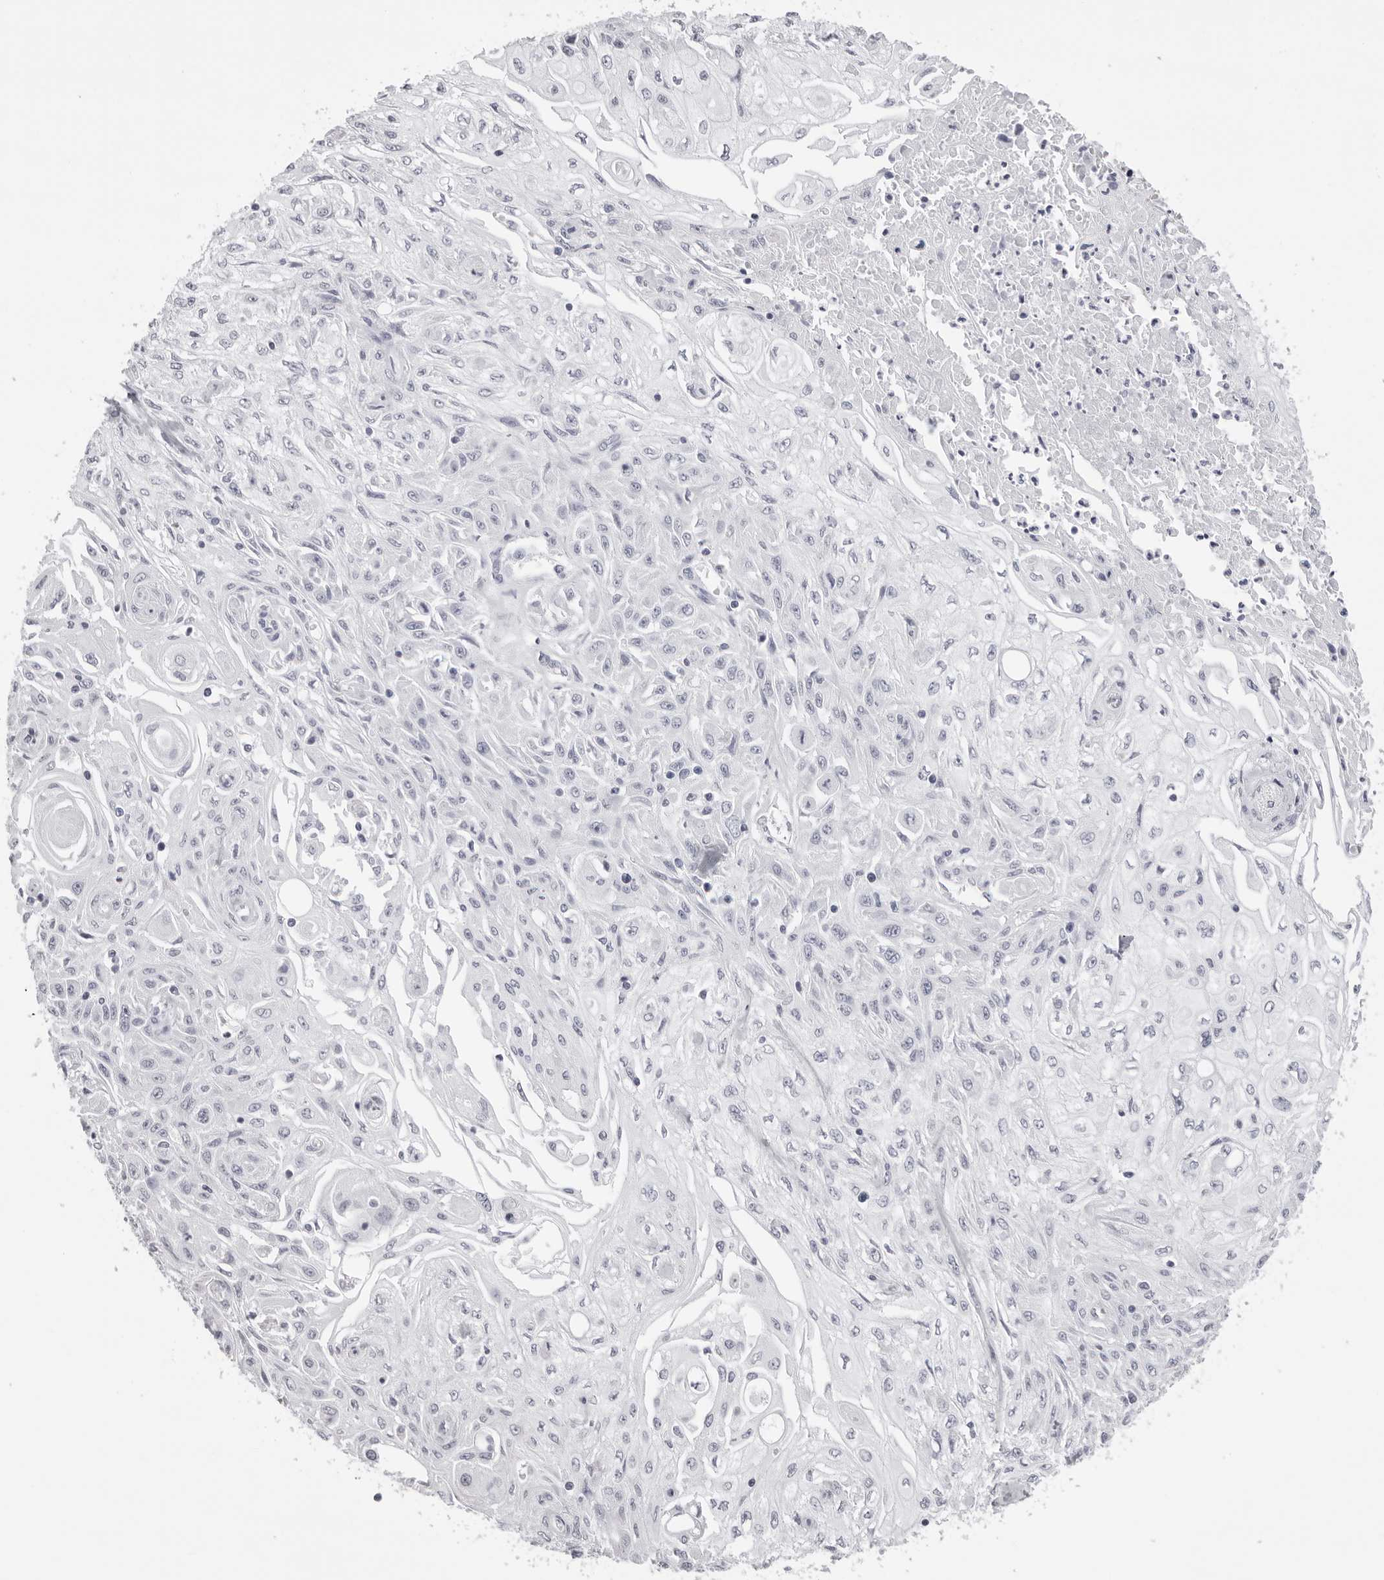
{"staining": {"intensity": "negative", "quantity": "none", "location": "none"}, "tissue": "skin cancer", "cell_type": "Tumor cells", "image_type": "cancer", "snomed": [{"axis": "morphology", "description": "Squamous cell carcinoma, NOS"}, {"axis": "morphology", "description": "Squamous cell carcinoma, metastatic, NOS"}, {"axis": "topography", "description": "Skin"}, {"axis": "topography", "description": "Lymph node"}], "caption": "Immunohistochemical staining of skin cancer reveals no significant positivity in tumor cells.", "gene": "RHO", "patient": {"sex": "male", "age": 75}}